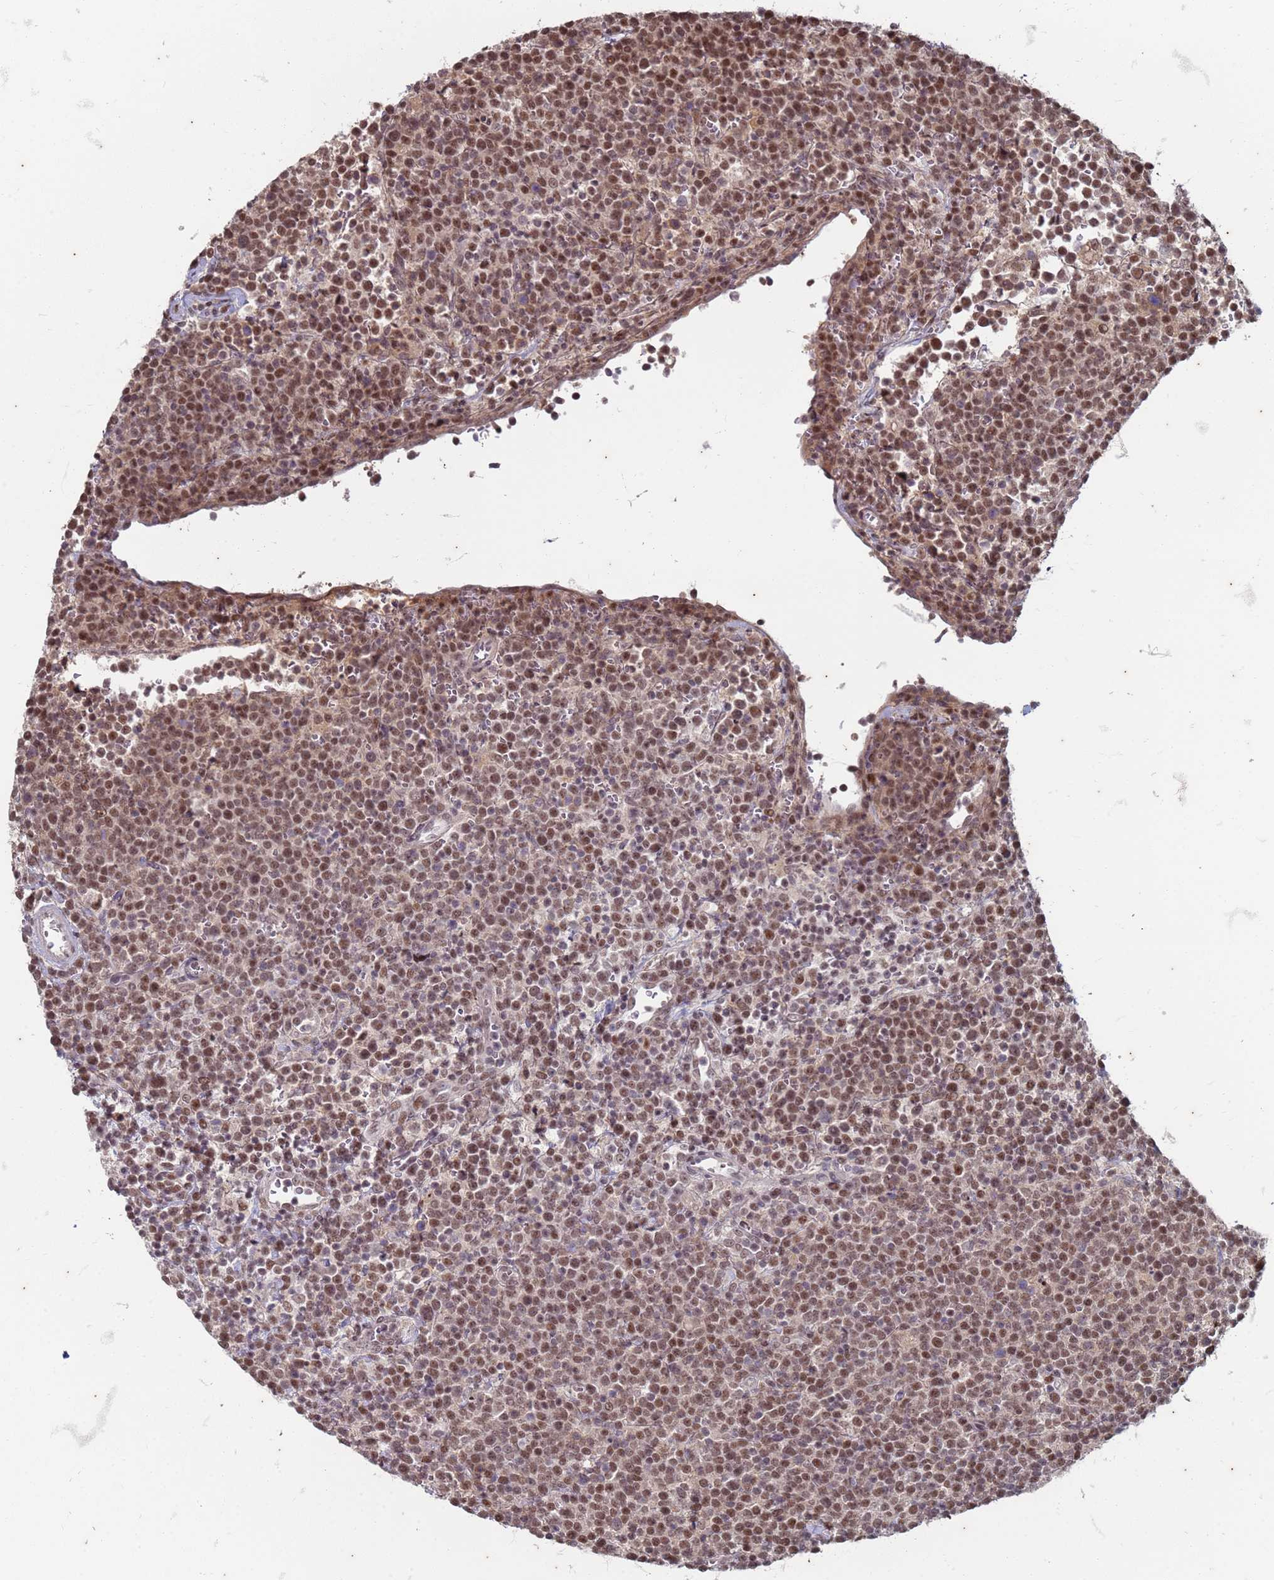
{"staining": {"intensity": "moderate", "quantity": ">75%", "location": "nuclear"}, "tissue": "lymphoma", "cell_type": "Tumor cells", "image_type": "cancer", "snomed": [{"axis": "morphology", "description": "Malignant lymphoma, non-Hodgkin's type, High grade"}, {"axis": "topography", "description": "Lymph node"}], "caption": "High-grade malignant lymphoma, non-Hodgkin's type was stained to show a protein in brown. There is medium levels of moderate nuclear expression in about >75% of tumor cells. (IHC, brightfield microscopy, high magnification).", "gene": "TRMT6", "patient": {"sex": "male", "age": 61}}